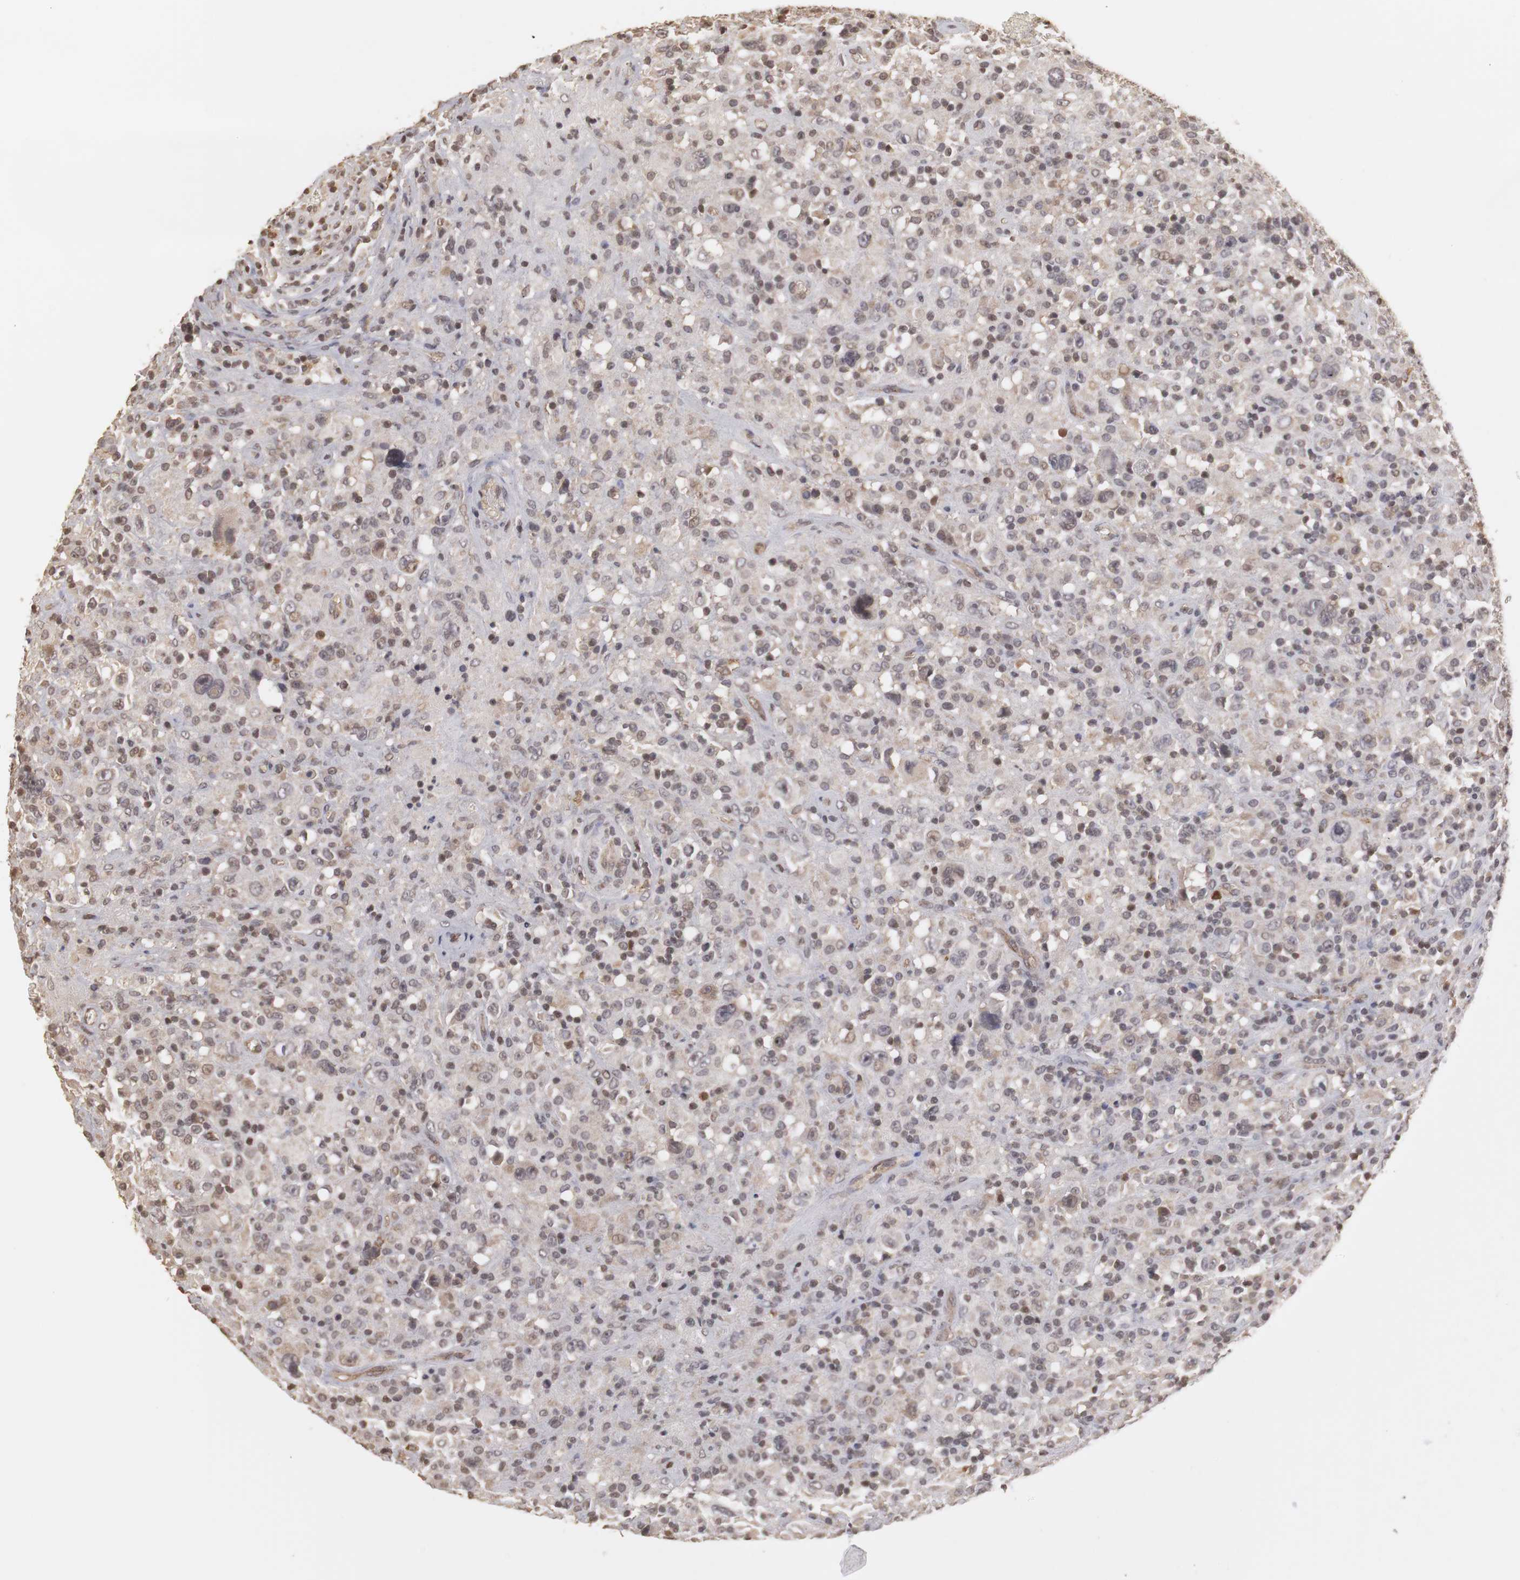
{"staining": {"intensity": "weak", "quantity": "25%-75%", "location": "cytoplasmic/membranous,nuclear"}, "tissue": "lymphoma", "cell_type": "Tumor cells", "image_type": "cancer", "snomed": [{"axis": "morphology", "description": "Hodgkin's disease, NOS"}, {"axis": "topography", "description": "Lymph node"}], "caption": "Hodgkin's disease was stained to show a protein in brown. There is low levels of weak cytoplasmic/membranous and nuclear expression in approximately 25%-75% of tumor cells.", "gene": "PLEKHA1", "patient": {"sex": "male", "age": 46}}